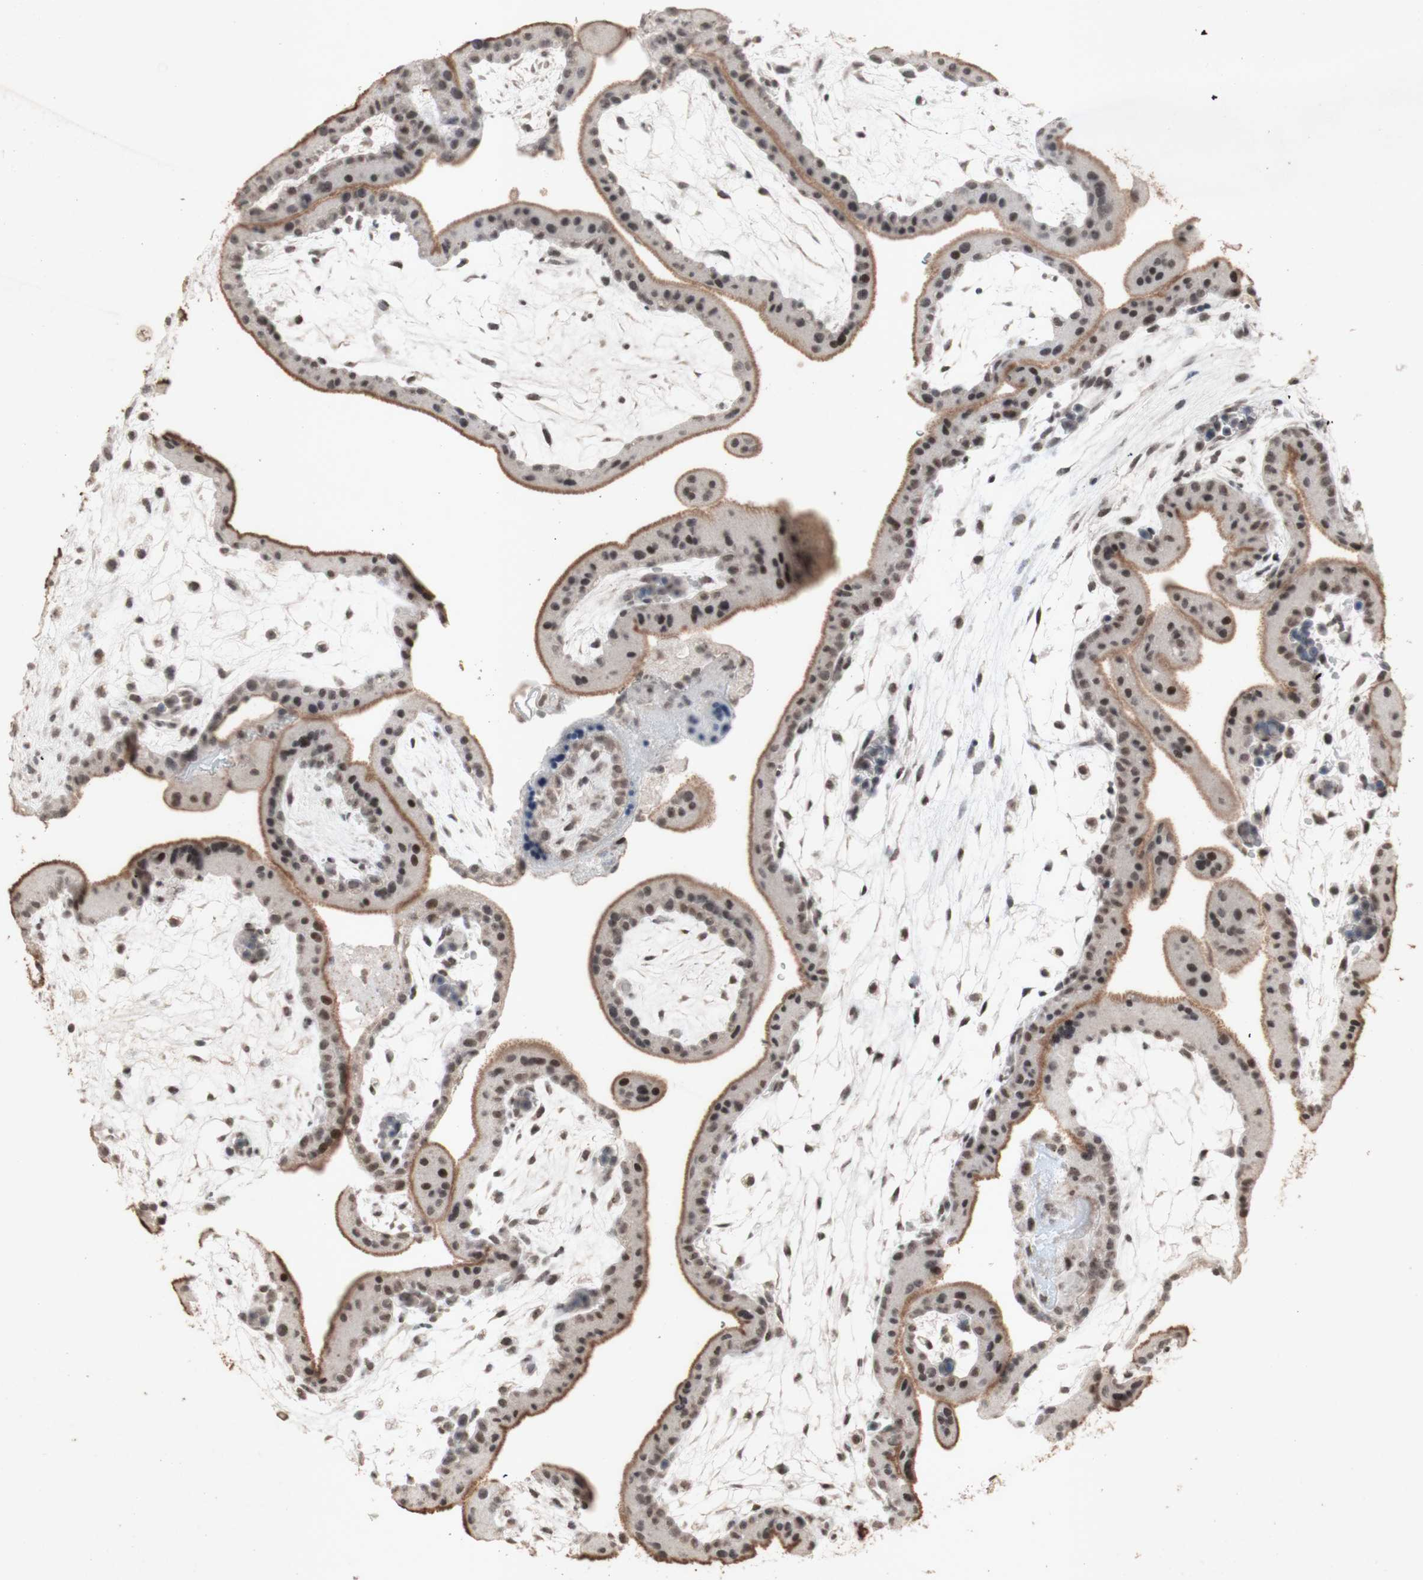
{"staining": {"intensity": "moderate", "quantity": "25%-75%", "location": "cytoplasmic/membranous,nuclear"}, "tissue": "placenta", "cell_type": "Trophoblastic cells", "image_type": "normal", "snomed": [{"axis": "morphology", "description": "Normal tissue, NOS"}, {"axis": "topography", "description": "Placenta"}], "caption": "Human placenta stained for a protein (brown) displays moderate cytoplasmic/membranous,nuclear positive staining in about 25%-75% of trophoblastic cells.", "gene": "CENPB", "patient": {"sex": "female", "age": 19}}